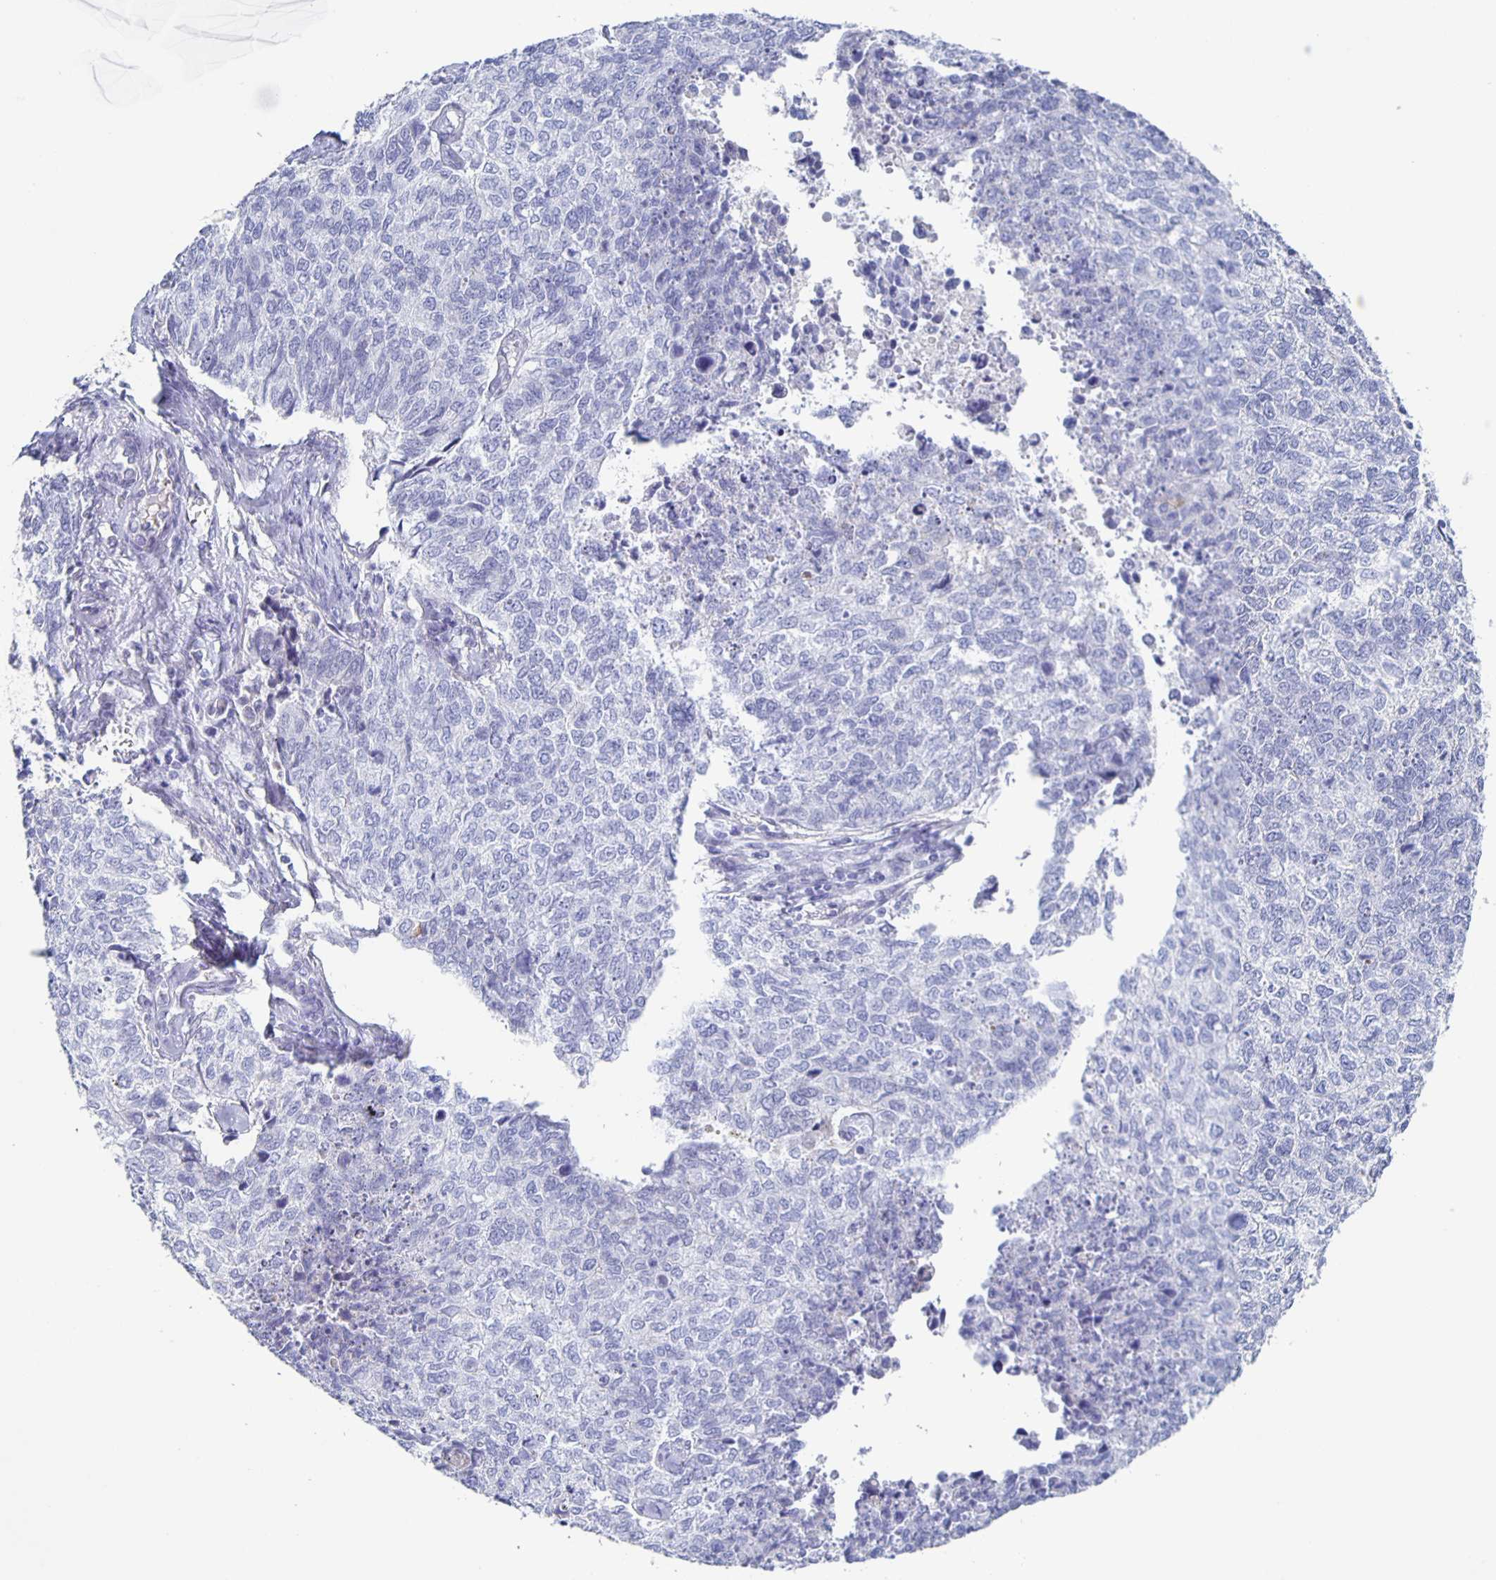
{"staining": {"intensity": "negative", "quantity": "none", "location": "none"}, "tissue": "cervical cancer", "cell_type": "Tumor cells", "image_type": "cancer", "snomed": [{"axis": "morphology", "description": "Adenocarcinoma, NOS"}, {"axis": "topography", "description": "Cervix"}], "caption": "The histopathology image reveals no significant expression in tumor cells of cervical cancer. The staining is performed using DAB brown chromogen with nuclei counter-stained in using hematoxylin.", "gene": "CCDC17", "patient": {"sex": "female", "age": 63}}